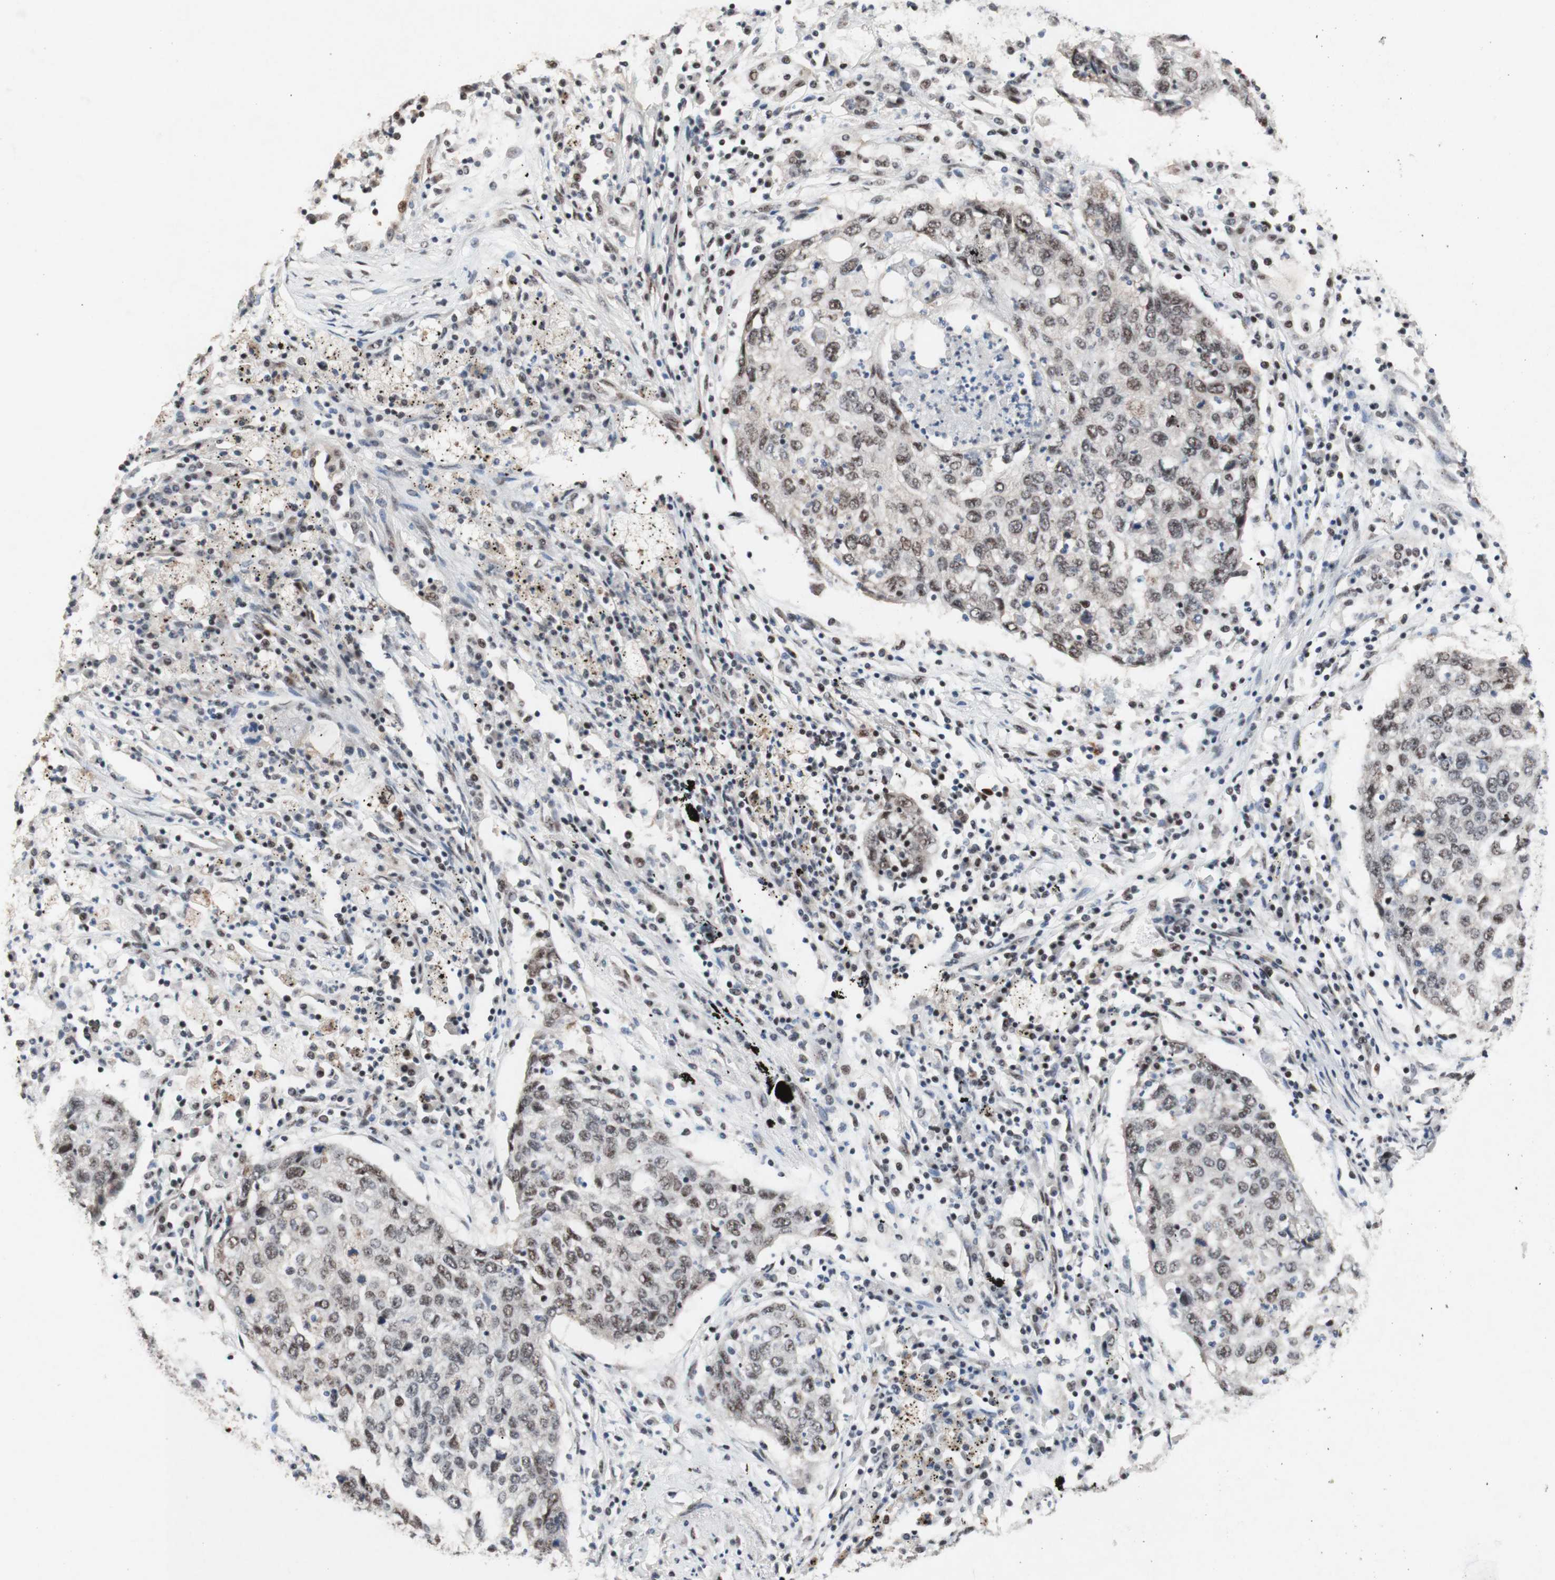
{"staining": {"intensity": "weak", "quantity": "25%-75%", "location": "nuclear"}, "tissue": "lung cancer", "cell_type": "Tumor cells", "image_type": "cancer", "snomed": [{"axis": "morphology", "description": "Squamous cell carcinoma, NOS"}, {"axis": "topography", "description": "Lung"}], "caption": "Lung cancer (squamous cell carcinoma) tissue exhibits weak nuclear expression in approximately 25%-75% of tumor cells", "gene": "TLE1", "patient": {"sex": "female", "age": 63}}